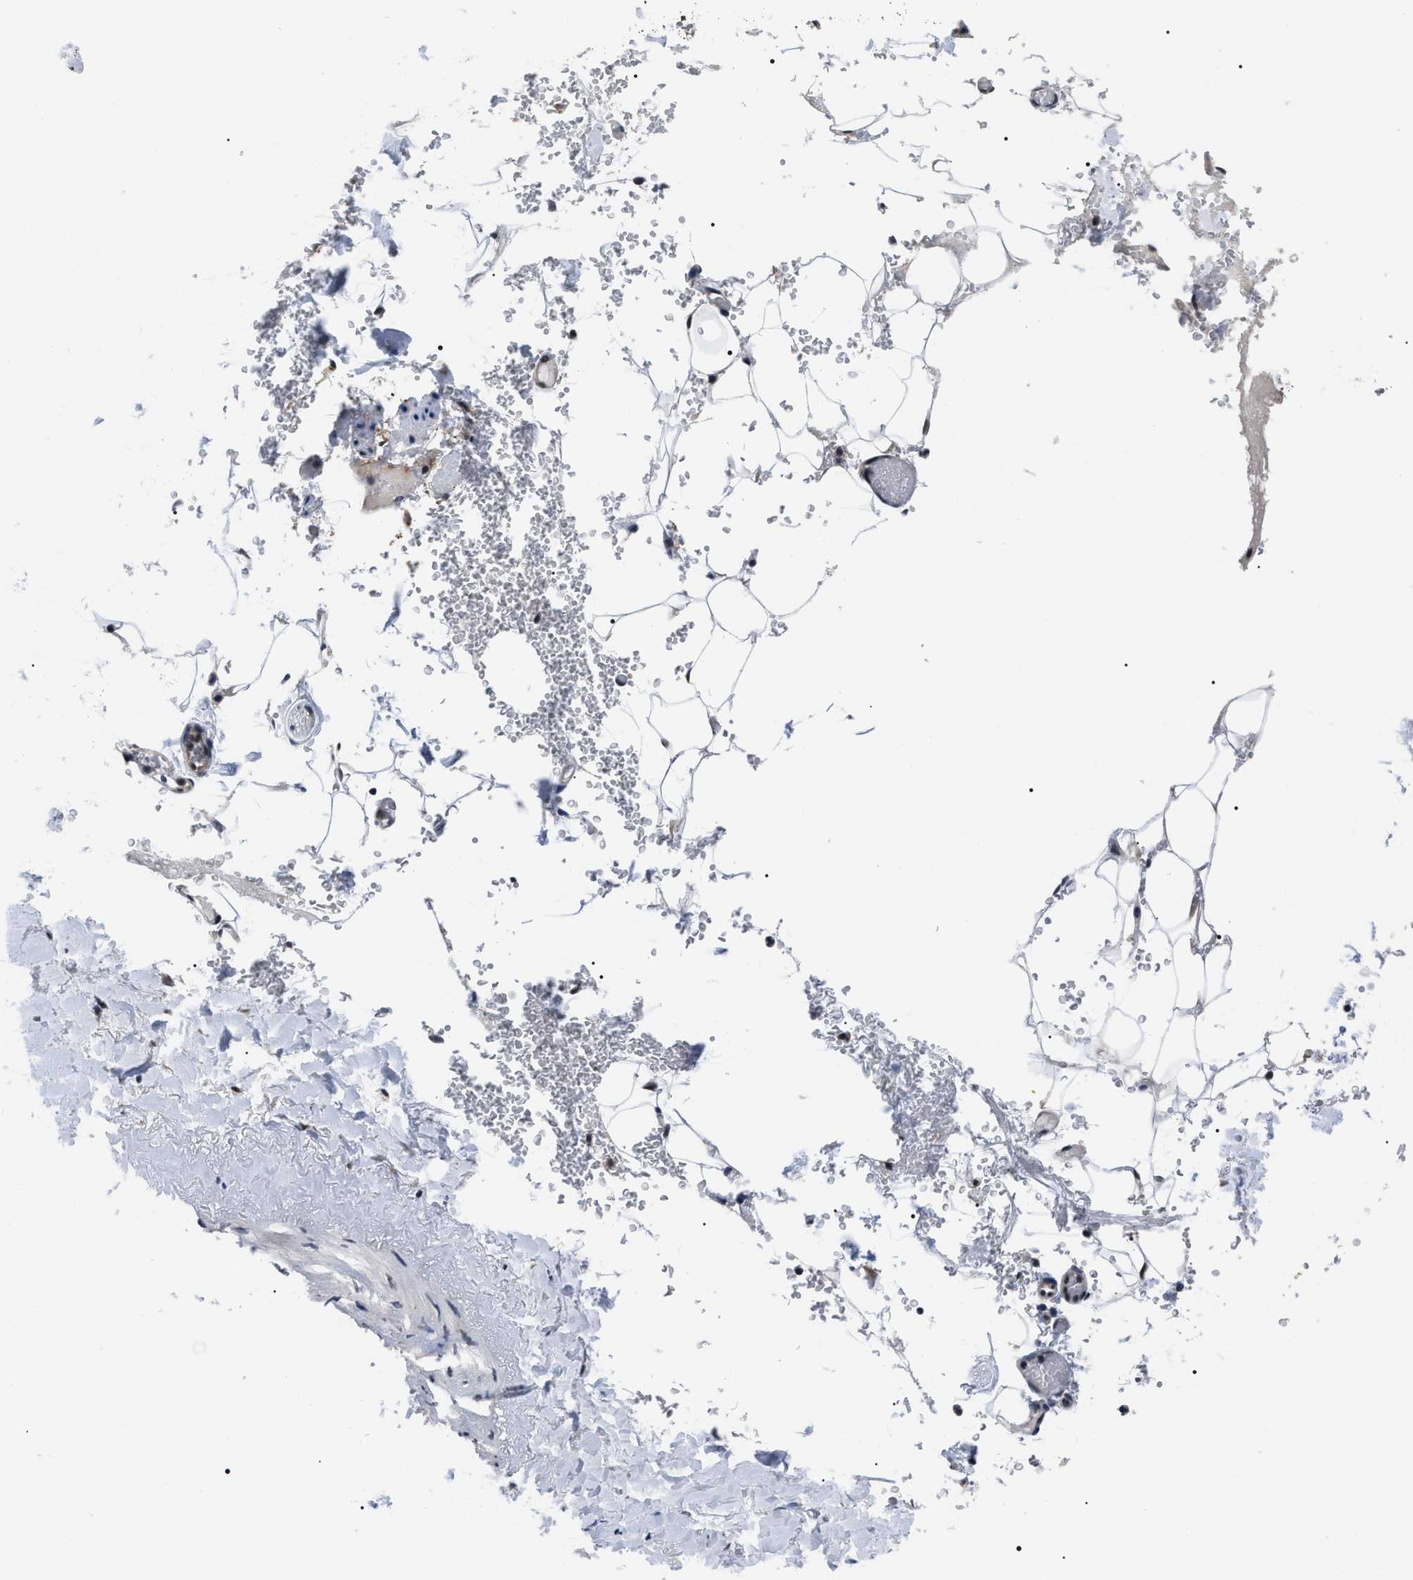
{"staining": {"intensity": "moderate", "quantity": ">75%", "location": "nuclear"}, "tissue": "adipose tissue", "cell_type": "Adipocytes", "image_type": "normal", "snomed": [{"axis": "morphology", "description": "Normal tissue, NOS"}, {"axis": "topography", "description": "Peripheral nerve tissue"}], "caption": "Human adipose tissue stained with a brown dye reveals moderate nuclear positive positivity in about >75% of adipocytes.", "gene": "CSNK2A1", "patient": {"sex": "male", "age": 70}}